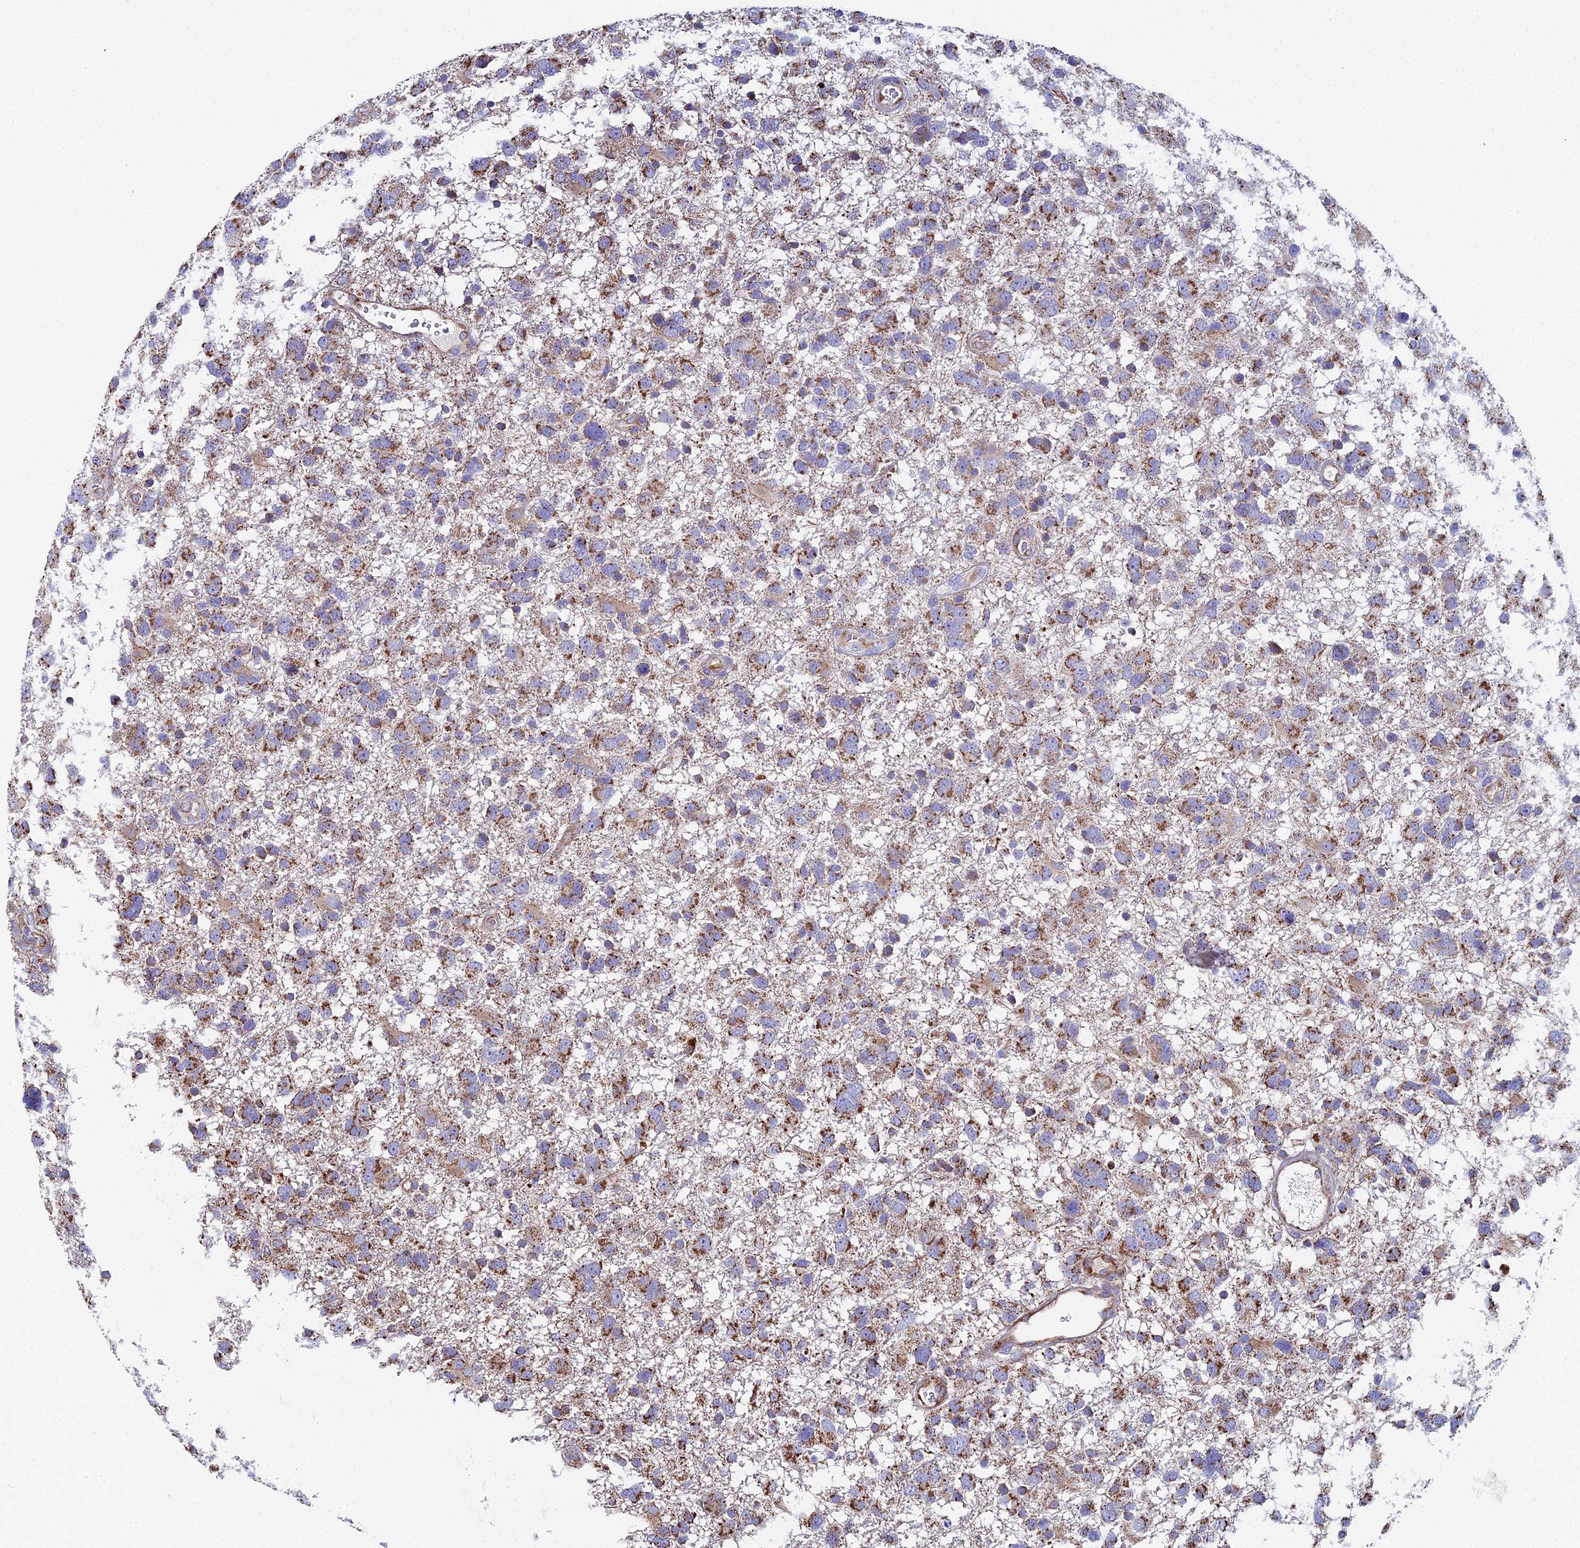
{"staining": {"intensity": "strong", "quantity": "25%-75%", "location": "cytoplasmic/membranous"}, "tissue": "glioma", "cell_type": "Tumor cells", "image_type": "cancer", "snomed": [{"axis": "morphology", "description": "Glioma, malignant, High grade"}, {"axis": "topography", "description": "Brain"}], "caption": "The immunohistochemical stain highlights strong cytoplasmic/membranous staining in tumor cells of glioma tissue.", "gene": "SPOCK2", "patient": {"sex": "male", "age": 61}}